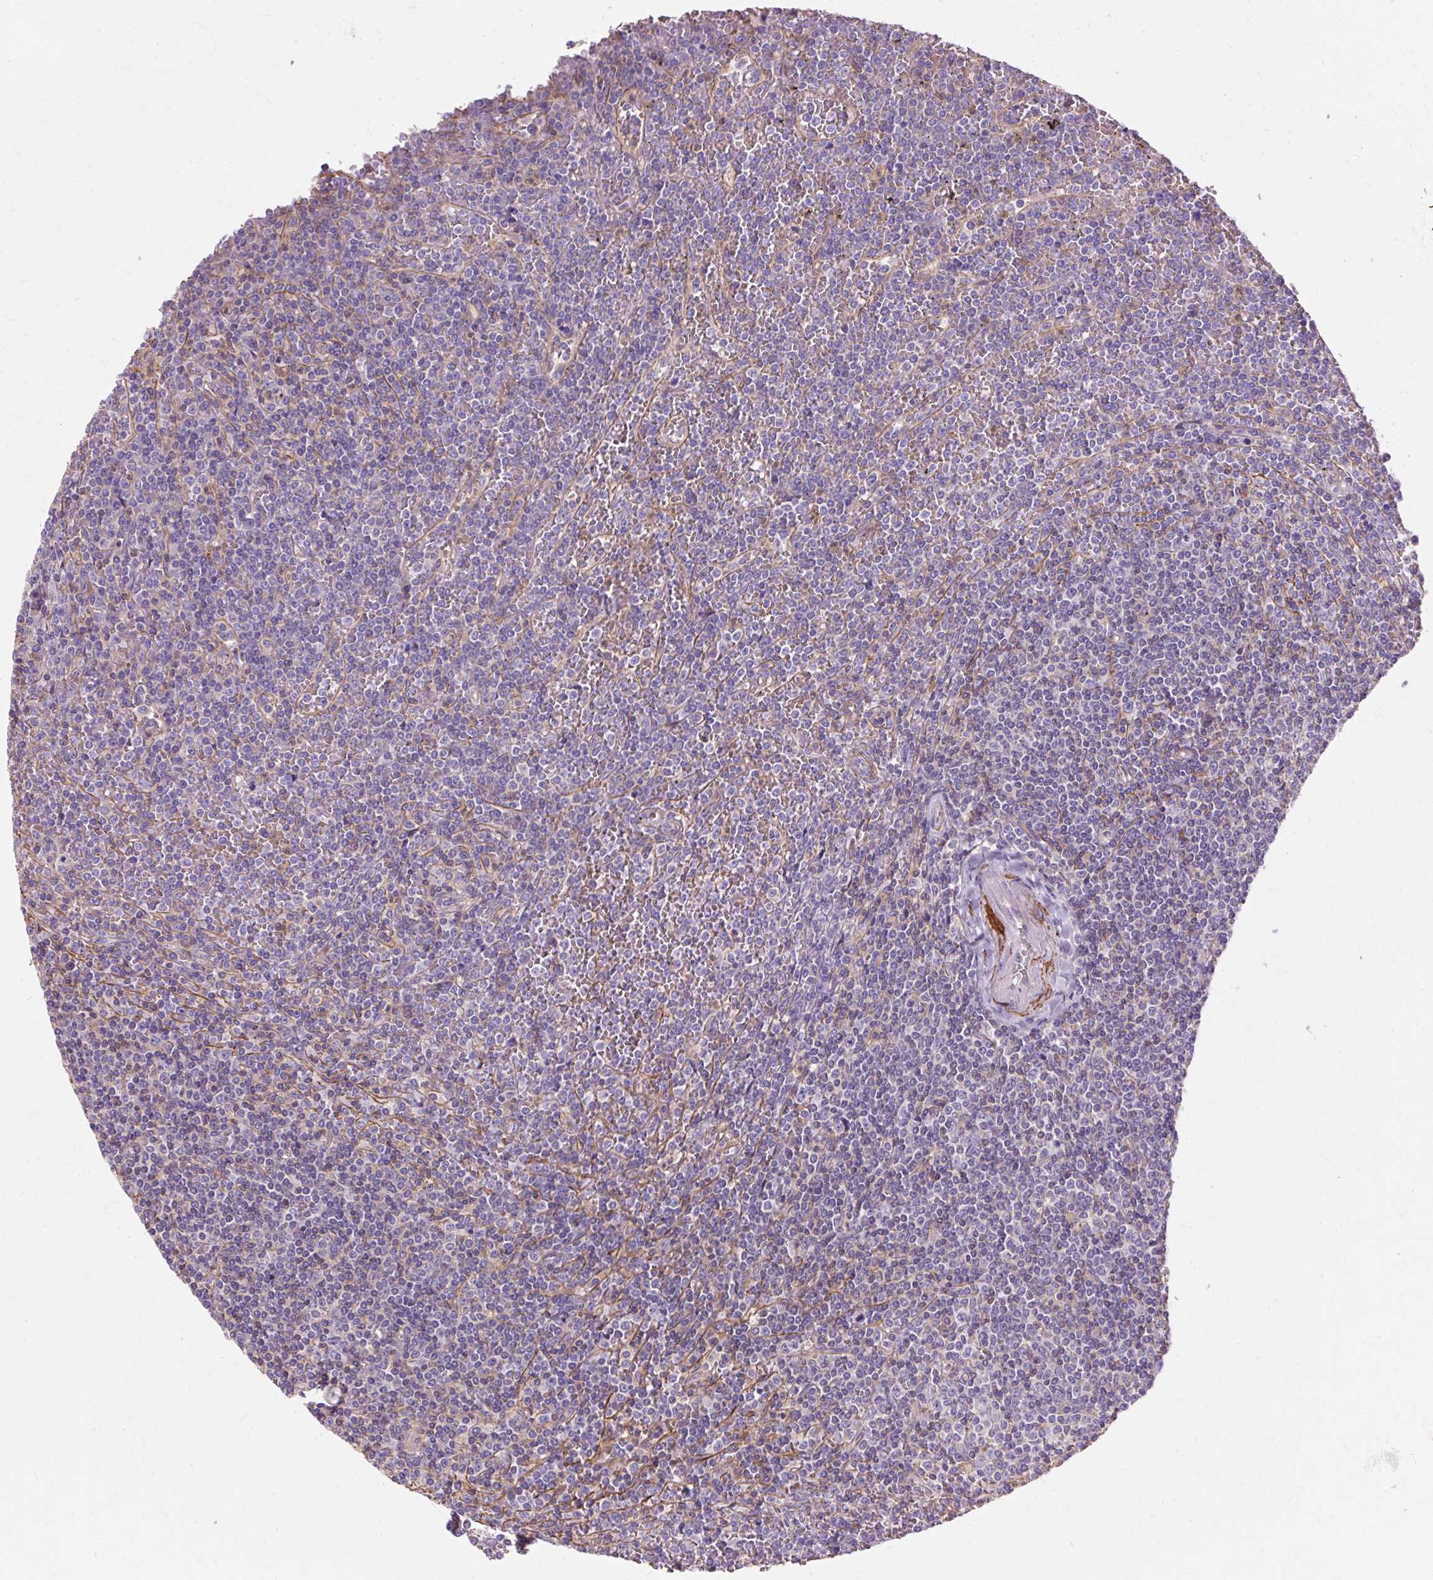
{"staining": {"intensity": "negative", "quantity": "none", "location": "none"}, "tissue": "lymphoma", "cell_type": "Tumor cells", "image_type": "cancer", "snomed": [{"axis": "morphology", "description": "Malignant lymphoma, non-Hodgkin's type, Low grade"}, {"axis": "topography", "description": "Spleen"}], "caption": "This is an immunohistochemistry (IHC) histopathology image of malignant lymphoma, non-Hodgkin's type (low-grade). There is no positivity in tumor cells.", "gene": "TBC1D2B", "patient": {"sex": "female", "age": 19}}